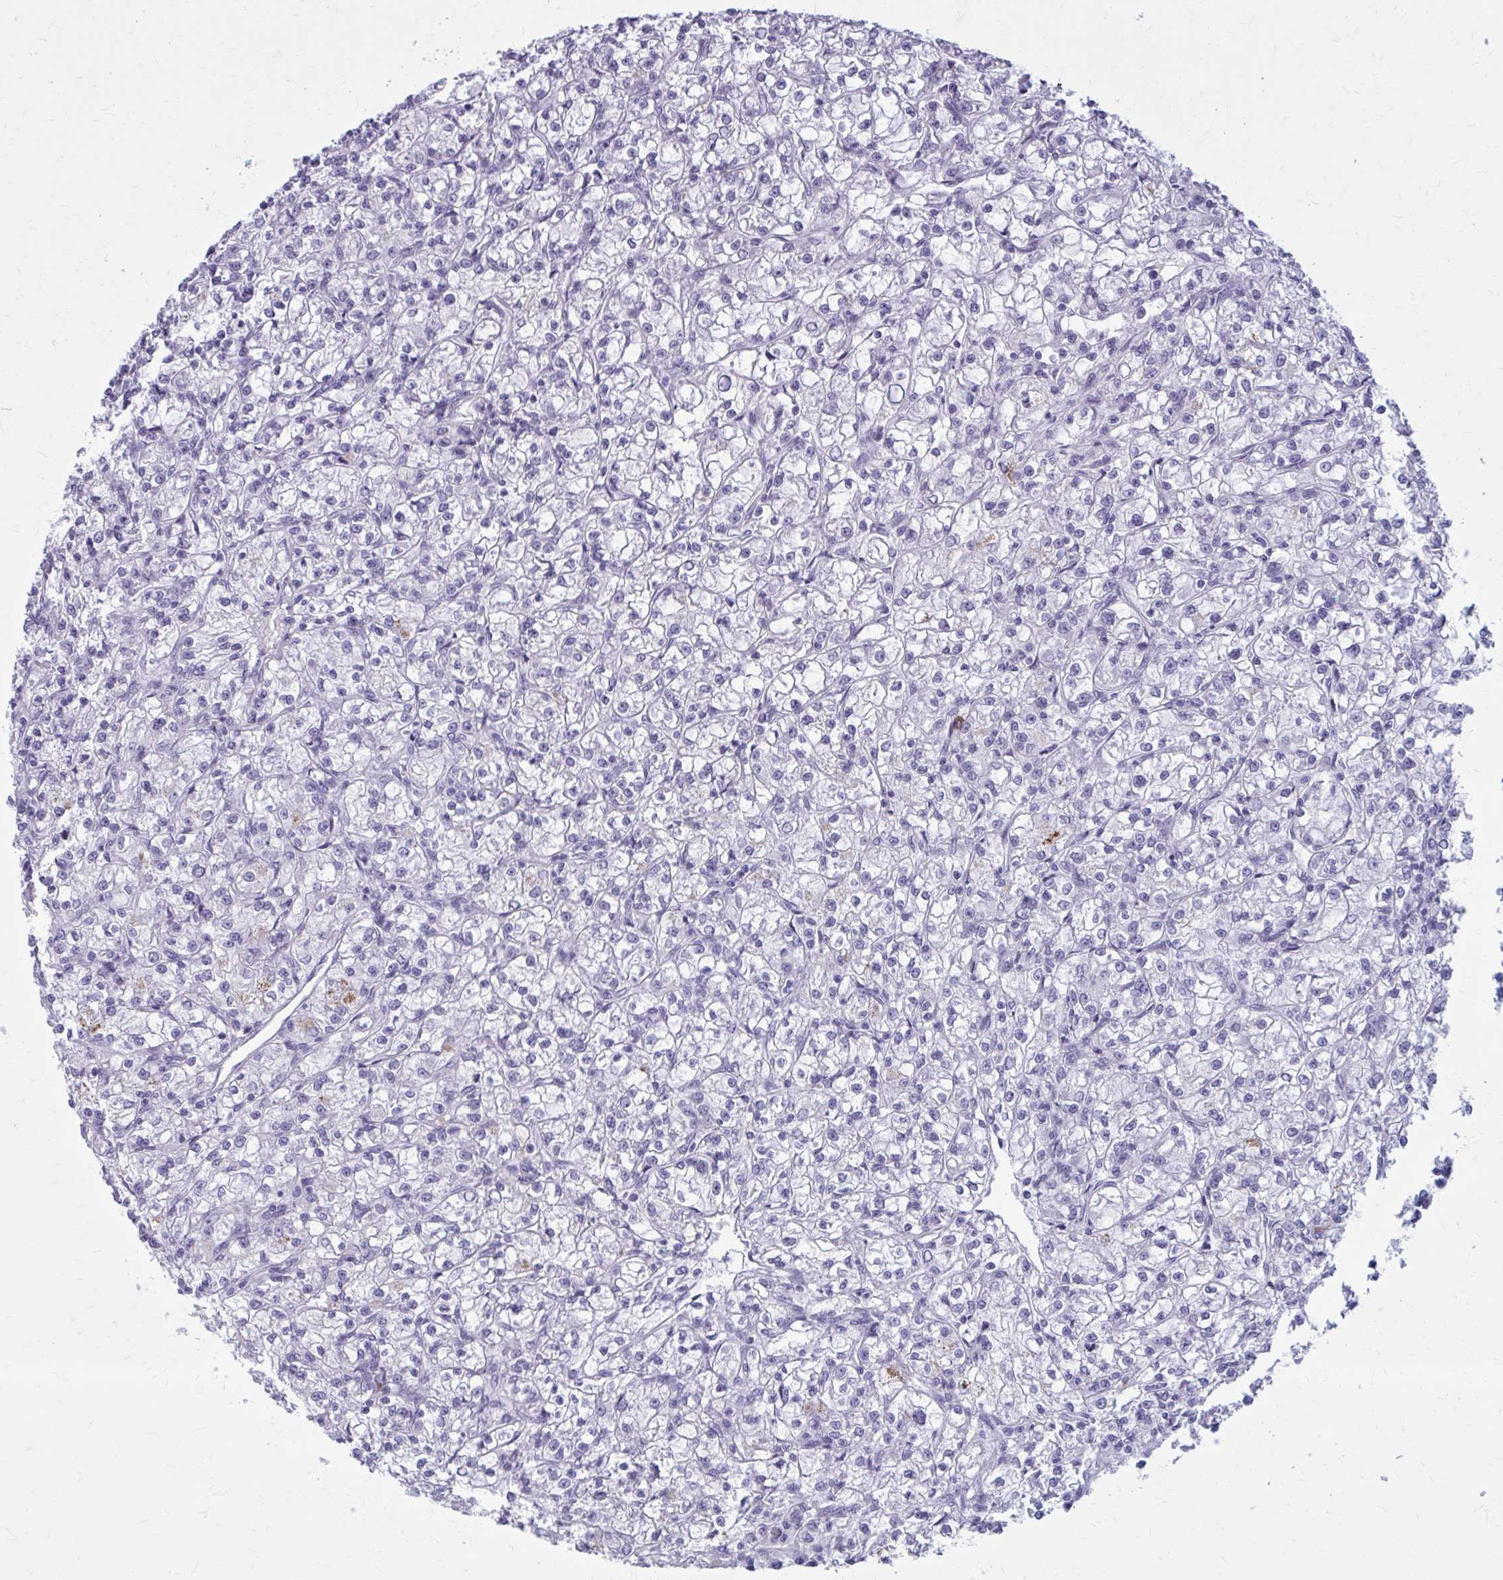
{"staining": {"intensity": "negative", "quantity": "none", "location": "none"}, "tissue": "renal cancer", "cell_type": "Tumor cells", "image_type": "cancer", "snomed": [{"axis": "morphology", "description": "Adenocarcinoma, NOS"}, {"axis": "topography", "description": "Kidney"}], "caption": "This micrograph is of renal cancer (adenocarcinoma) stained with immunohistochemistry (IHC) to label a protein in brown with the nuclei are counter-stained blue. There is no positivity in tumor cells. Brightfield microscopy of immunohistochemistry (IHC) stained with DAB (brown) and hematoxylin (blue), captured at high magnification.", "gene": "ZDHHC7", "patient": {"sex": "female", "age": 59}}